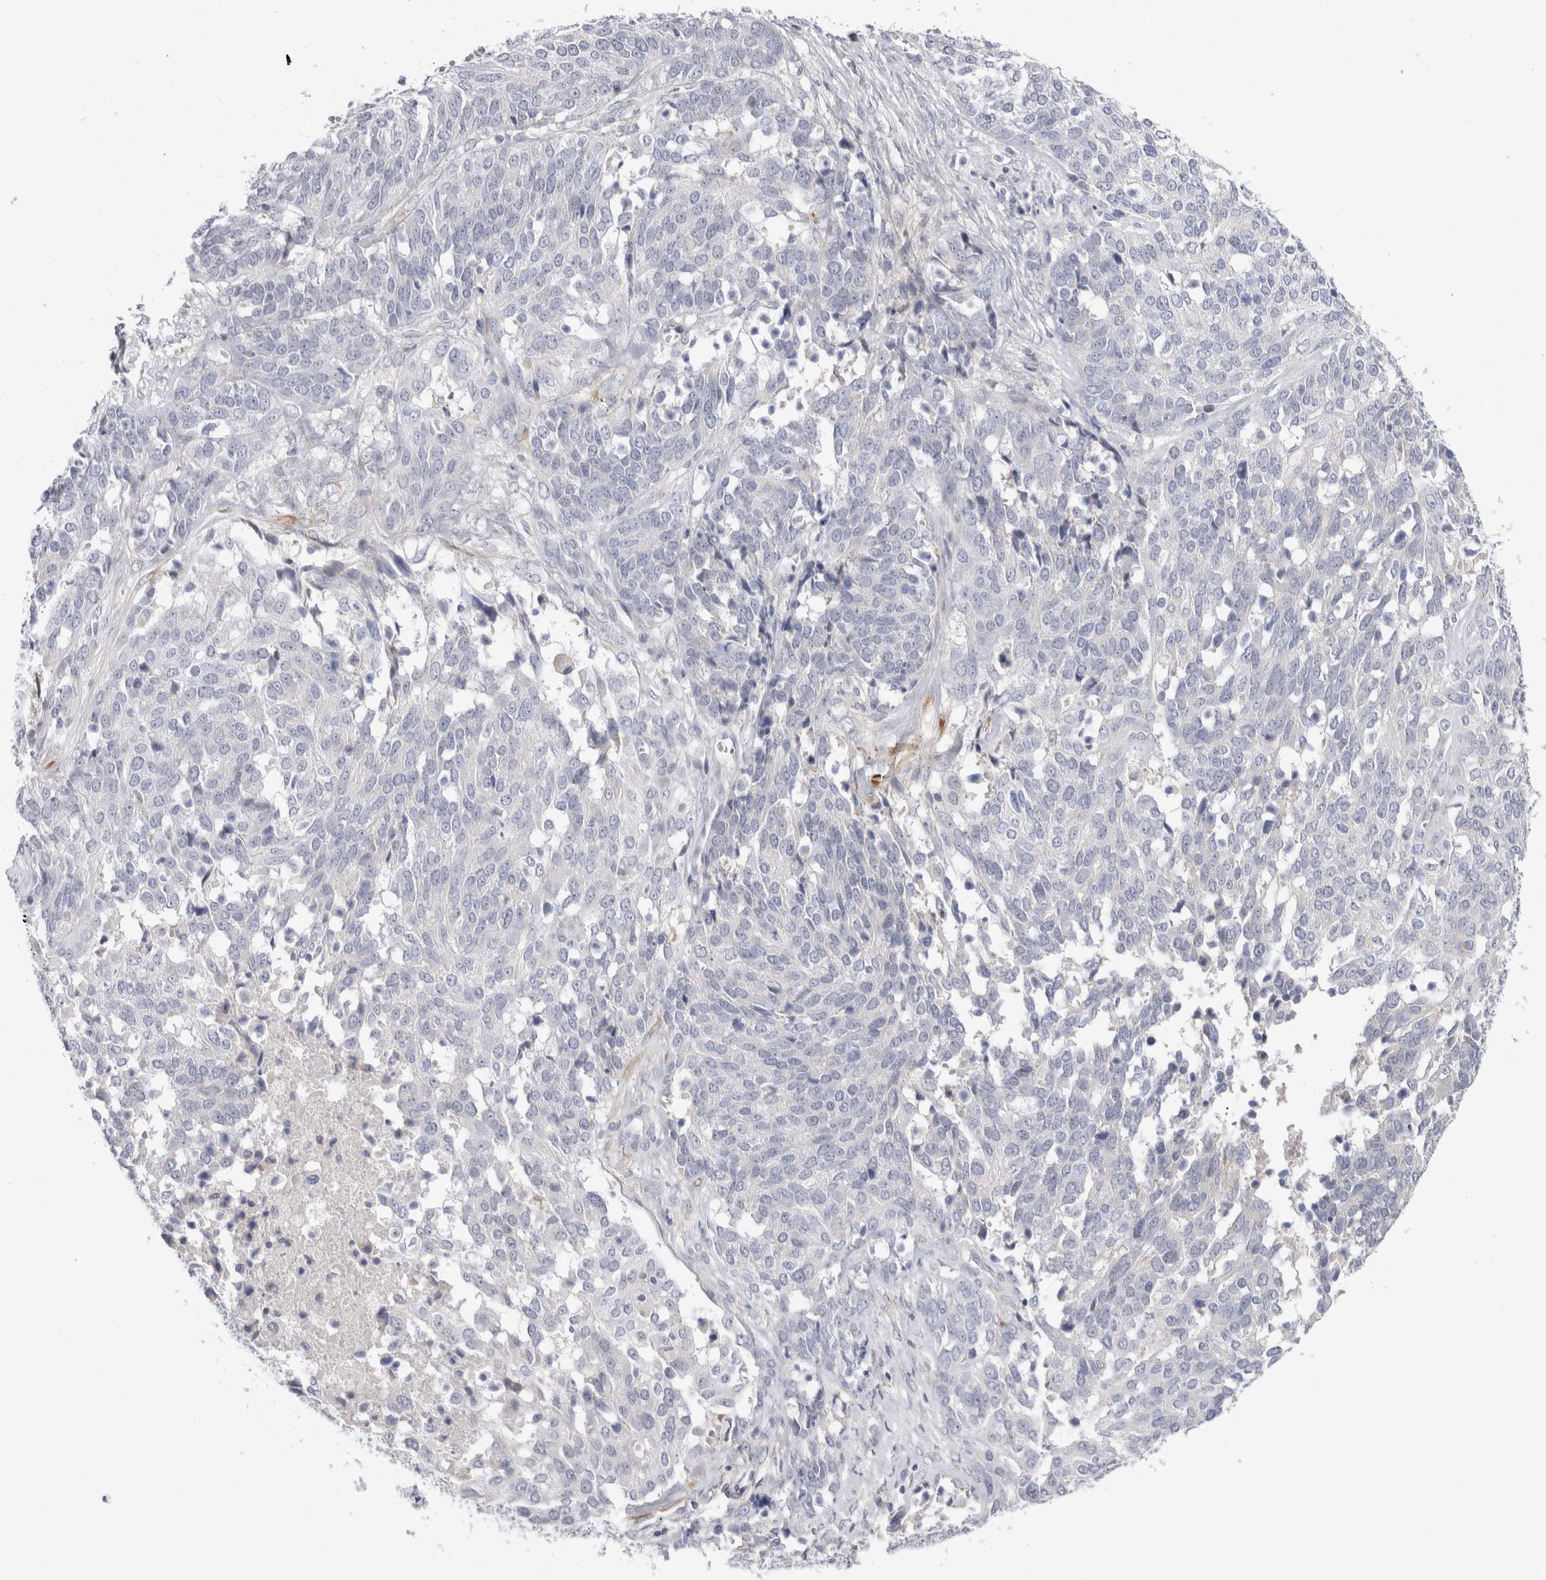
{"staining": {"intensity": "negative", "quantity": "none", "location": "none"}, "tissue": "ovarian cancer", "cell_type": "Tumor cells", "image_type": "cancer", "snomed": [{"axis": "morphology", "description": "Cystadenocarcinoma, serous, NOS"}, {"axis": "topography", "description": "Ovary"}], "caption": "An immunohistochemistry (IHC) micrograph of ovarian serous cystadenocarcinoma is shown. There is no staining in tumor cells of ovarian serous cystadenocarcinoma.", "gene": "SPINK2", "patient": {"sex": "female", "age": 44}}